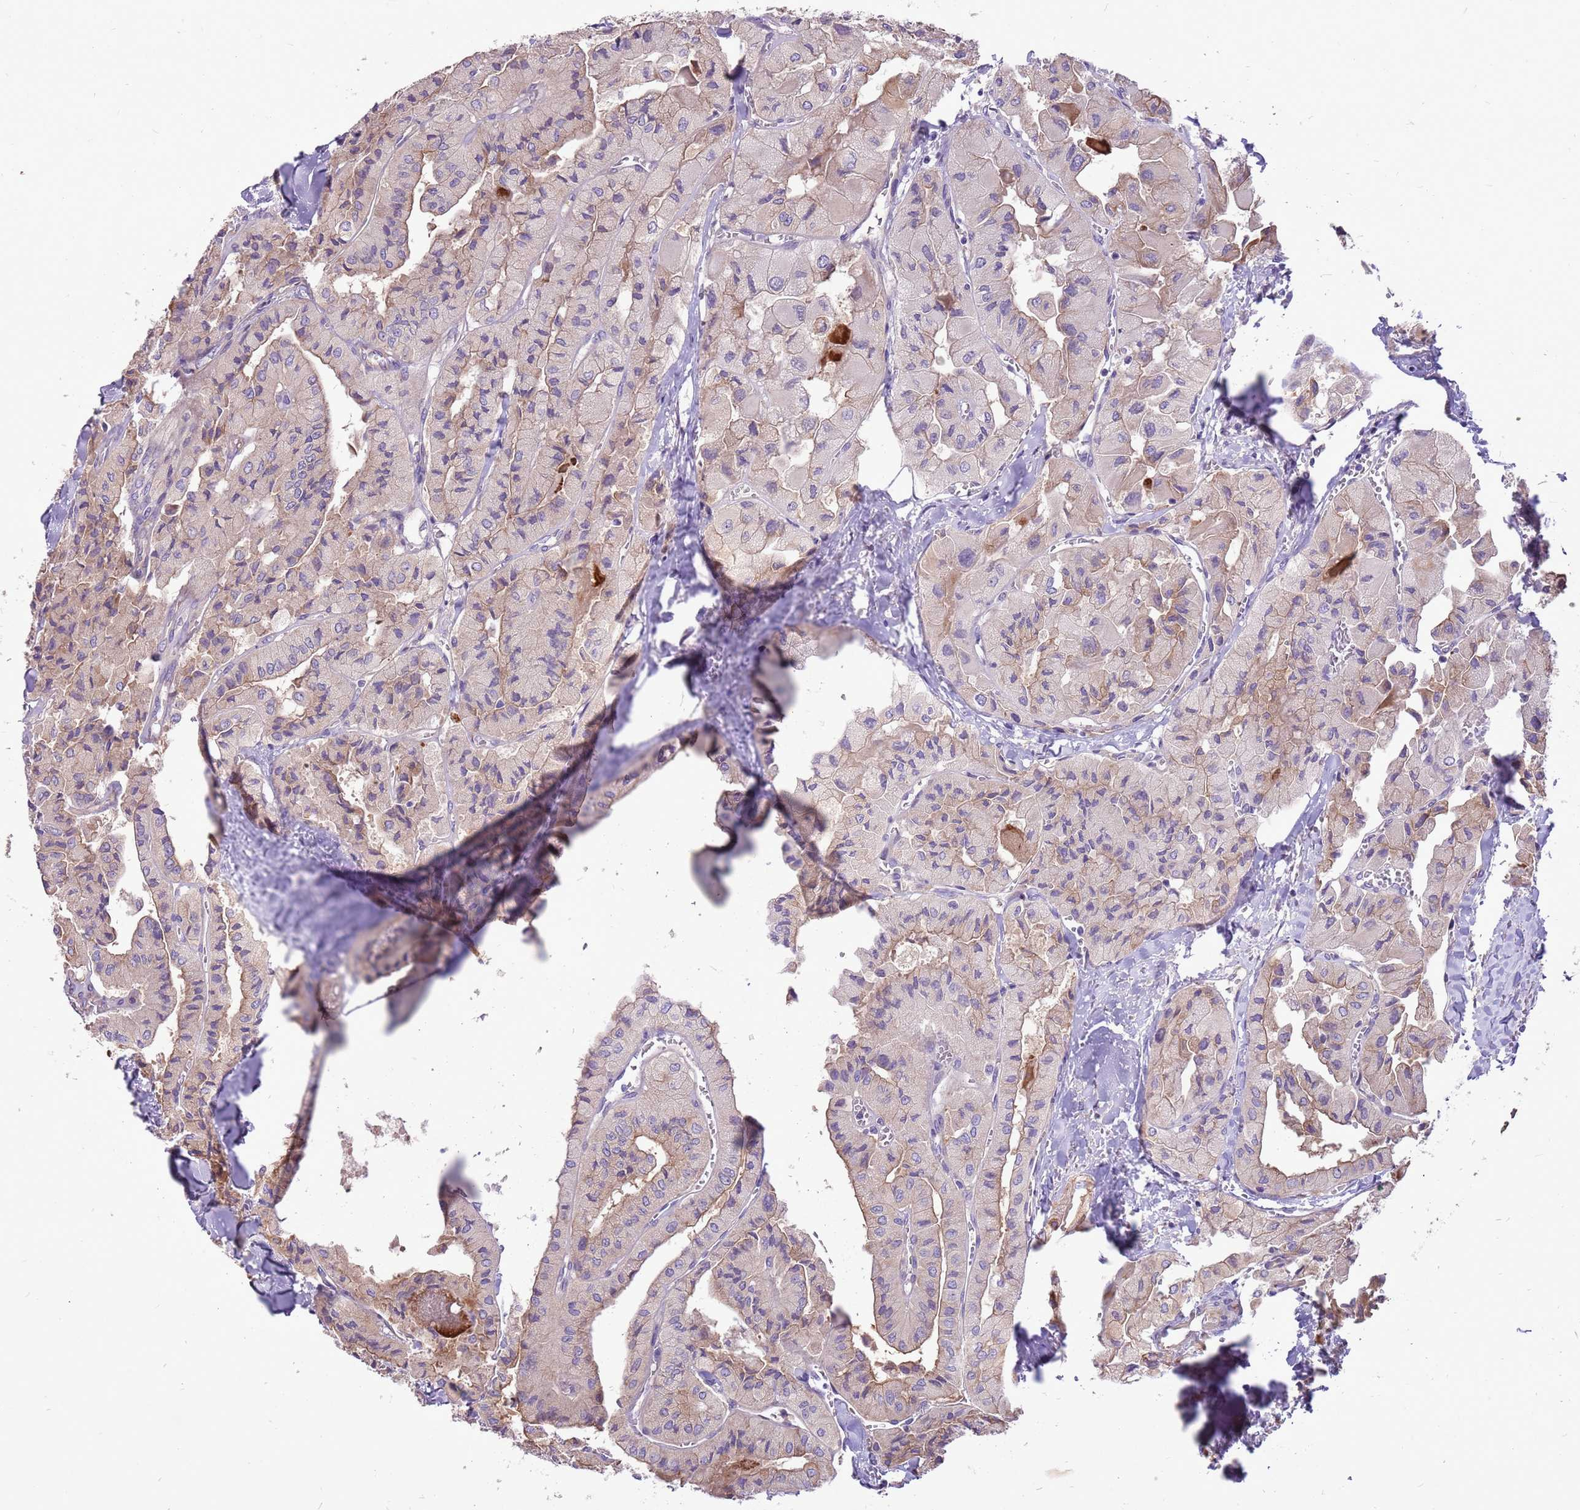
{"staining": {"intensity": "weak", "quantity": "<25%", "location": "cytoplasmic/membranous"}, "tissue": "thyroid cancer", "cell_type": "Tumor cells", "image_type": "cancer", "snomed": [{"axis": "morphology", "description": "Normal tissue, NOS"}, {"axis": "morphology", "description": "Papillary adenocarcinoma, NOS"}, {"axis": "topography", "description": "Thyroid gland"}], "caption": "Micrograph shows no significant protein staining in tumor cells of thyroid papillary adenocarcinoma.", "gene": "WASHC4", "patient": {"sex": "female", "age": 59}}